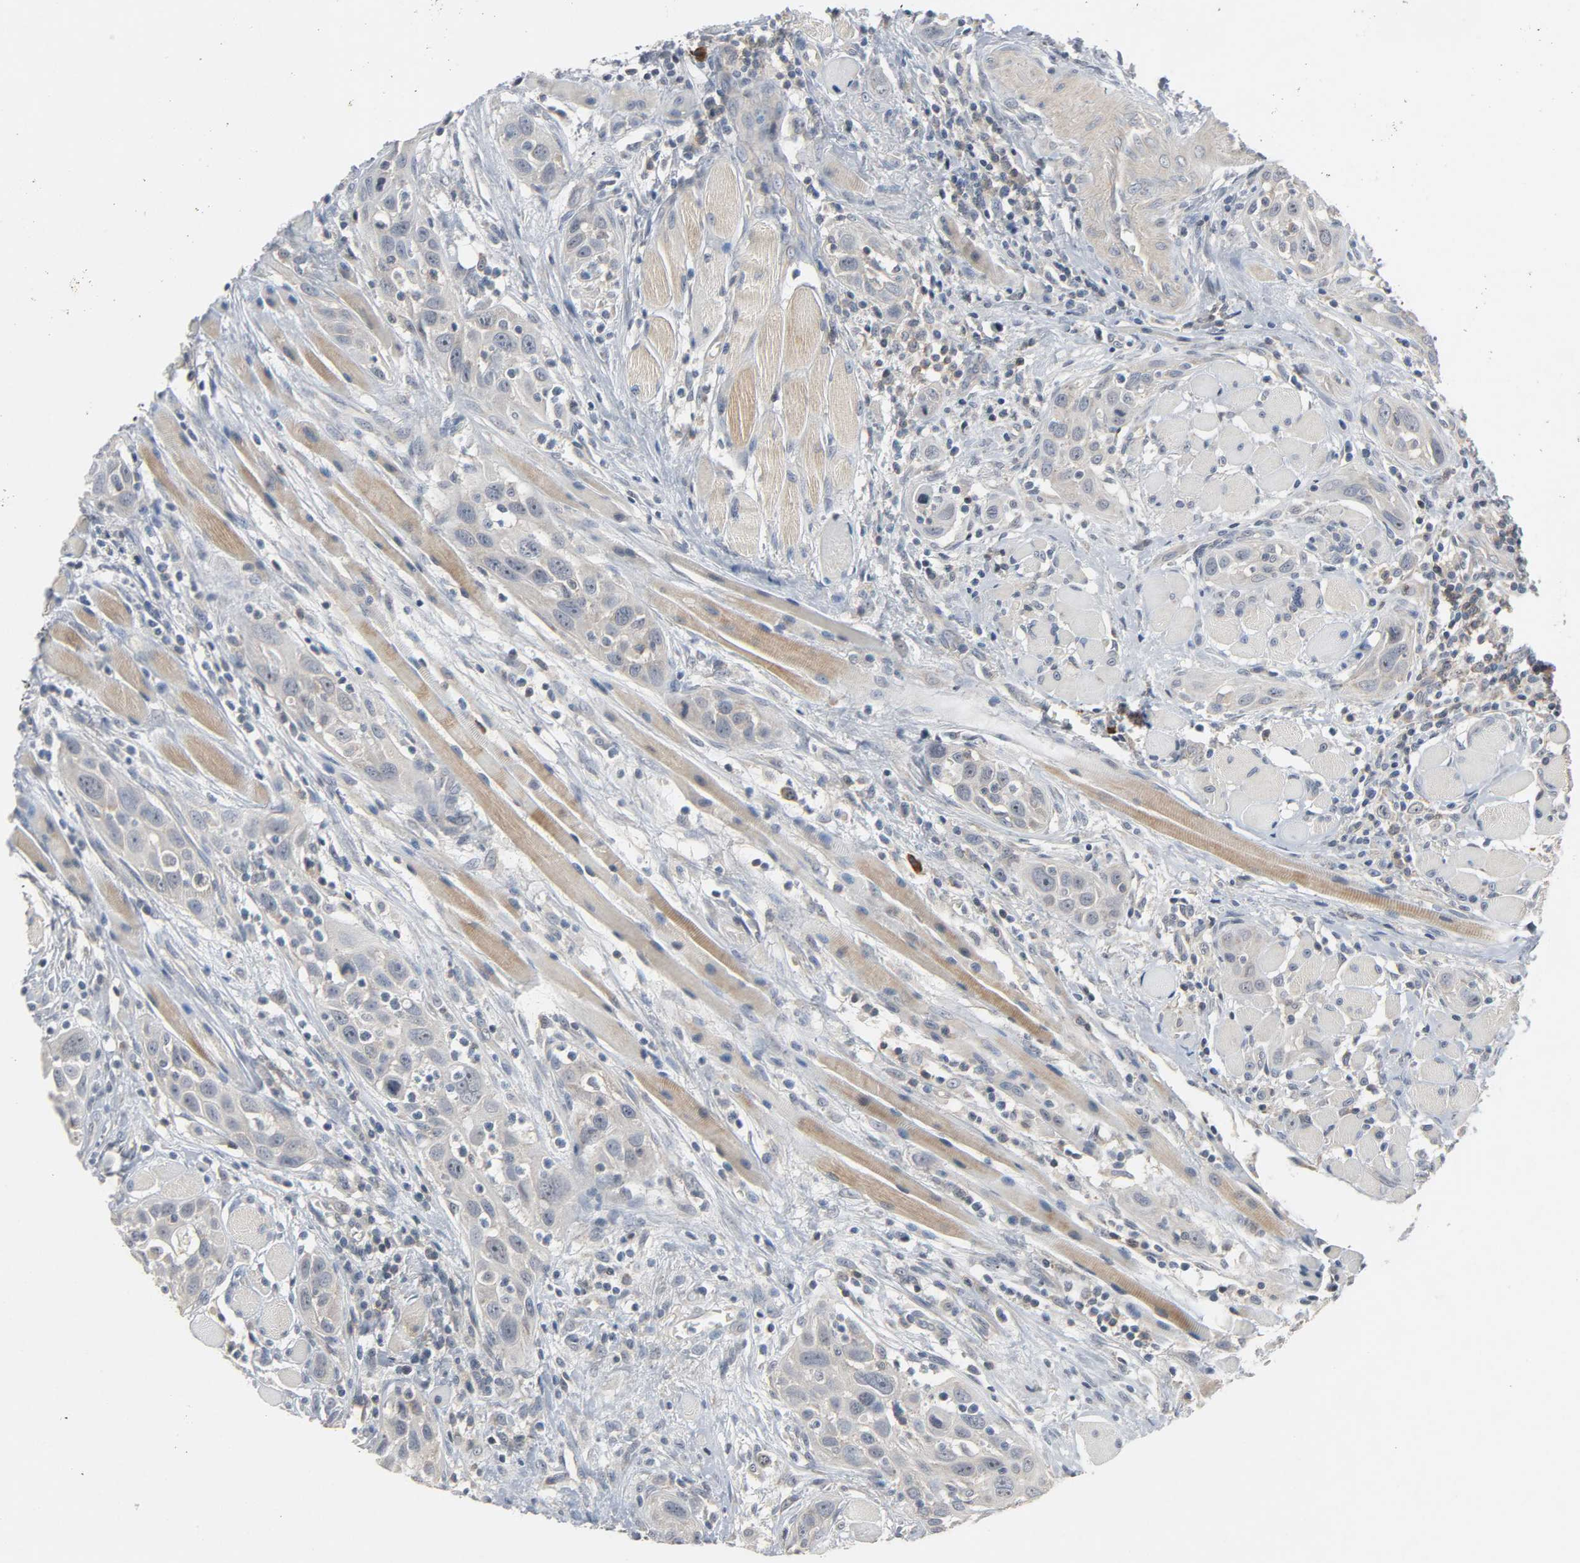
{"staining": {"intensity": "weak", "quantity": "<25%", "location": "cytoplasmic/membranous"}, "tissue": "head and neck cancer", "cell_type": "Tumor cells", "image_type": "cancer", "snomed": [{"axis": "morphology", "description": "Squamous cell carcinoma, NOS"}, {"axis": "topography", "description": "Oral tissue"}, {"axis": "topography", "description": "Head-Neck"}], "caption": "IHC photomicrograph of neoplastic tissue: human squamous cell carcinoma (head and neck) stained with DAB demonstrates no significant protein staining in tumor cells.", "gene": "CD4", "patient": {"sex": "female", "age": 50}}